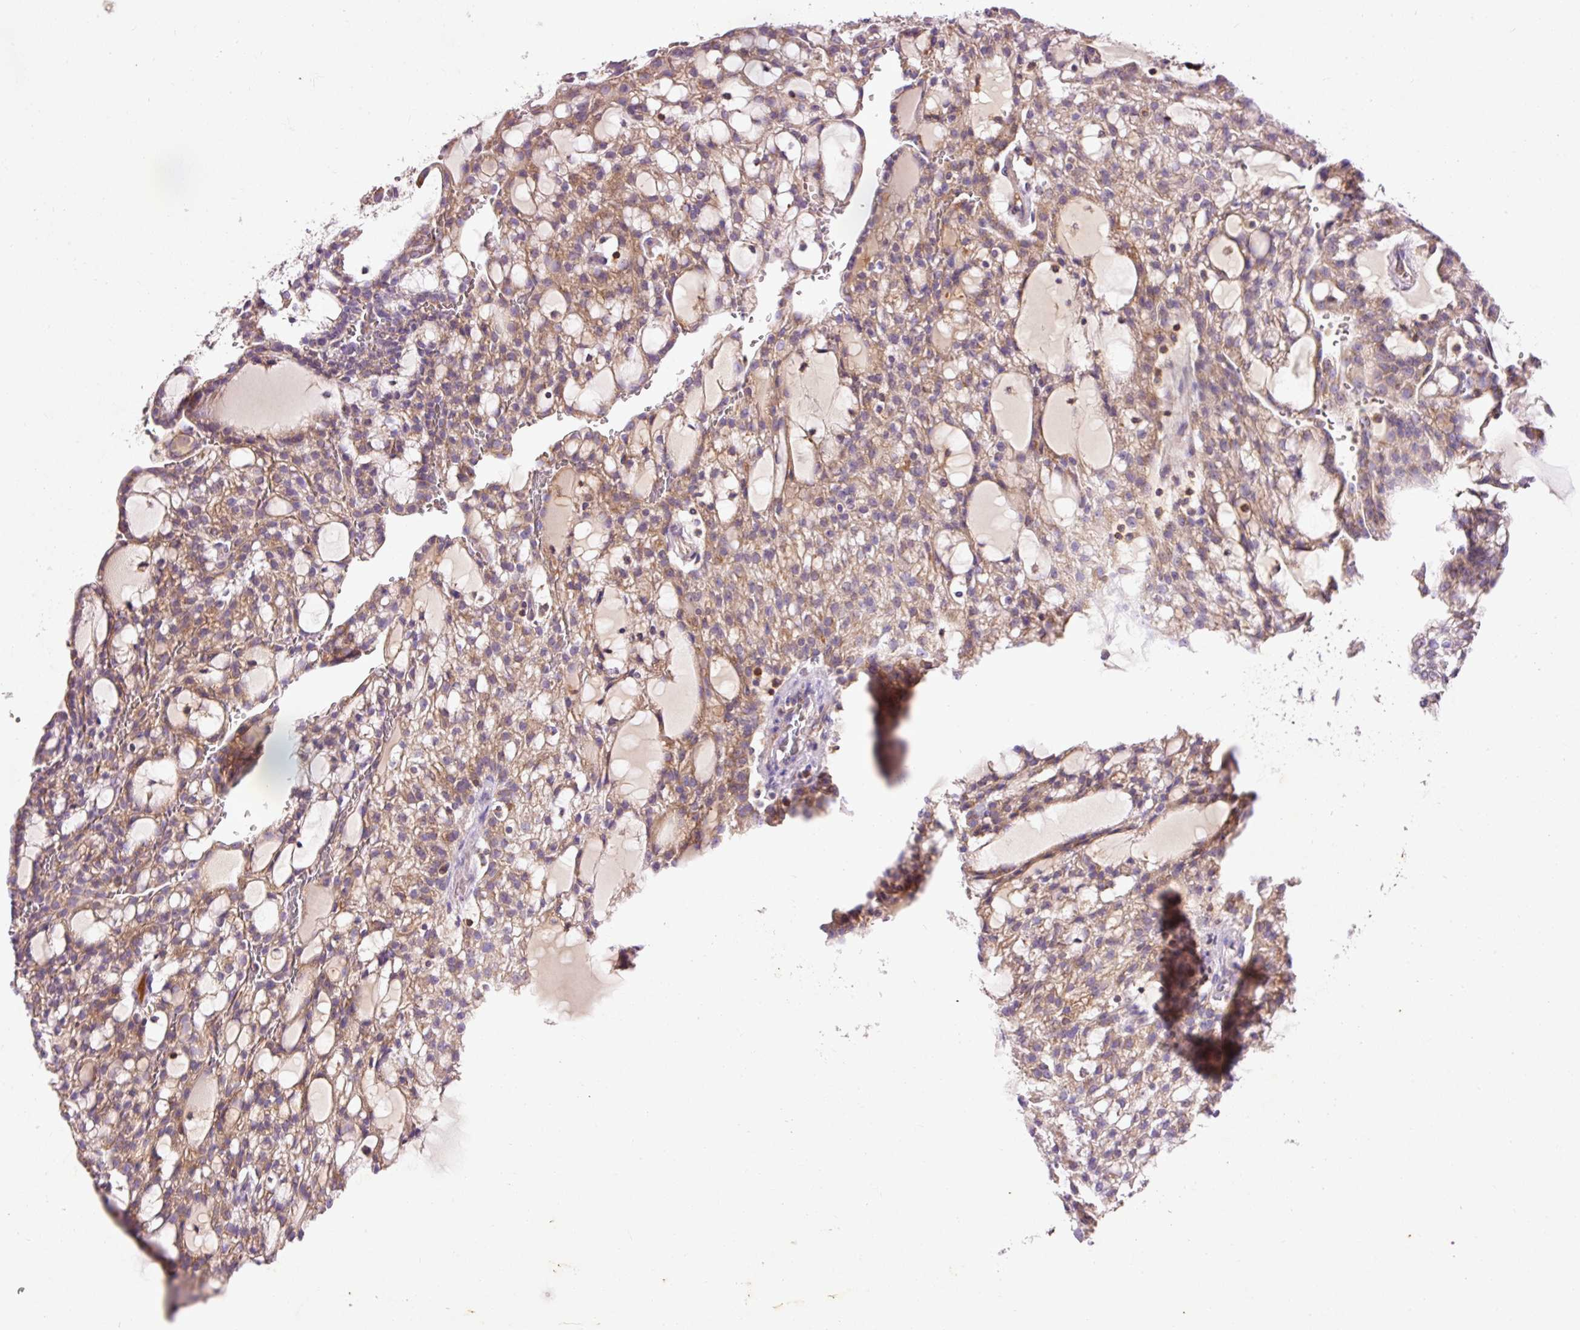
{"staining": {"intensity": "weak", "quantity": ">75%", "location": "cytoplasmic/membranous"}, "tissue": "renal cancer", "cell_type": "Tumor cells", "image_type": "cancer", "snomed": [{"axis": "morphology", "description": "Adenocarcinoma, NOS"}, {"axis": "topography", "description": "Kidney"}], "caption": "Tumor cells demonstrate low levels of weak cytoplasmic/membranous staining in approximately >75% of cells in human renal adenocarcinoma. Immunohistochemistry stains the protein in brown and the nuclei are stained blue.", "gene": "IMMT", "patient": {"sex": "male", "age": 63}}